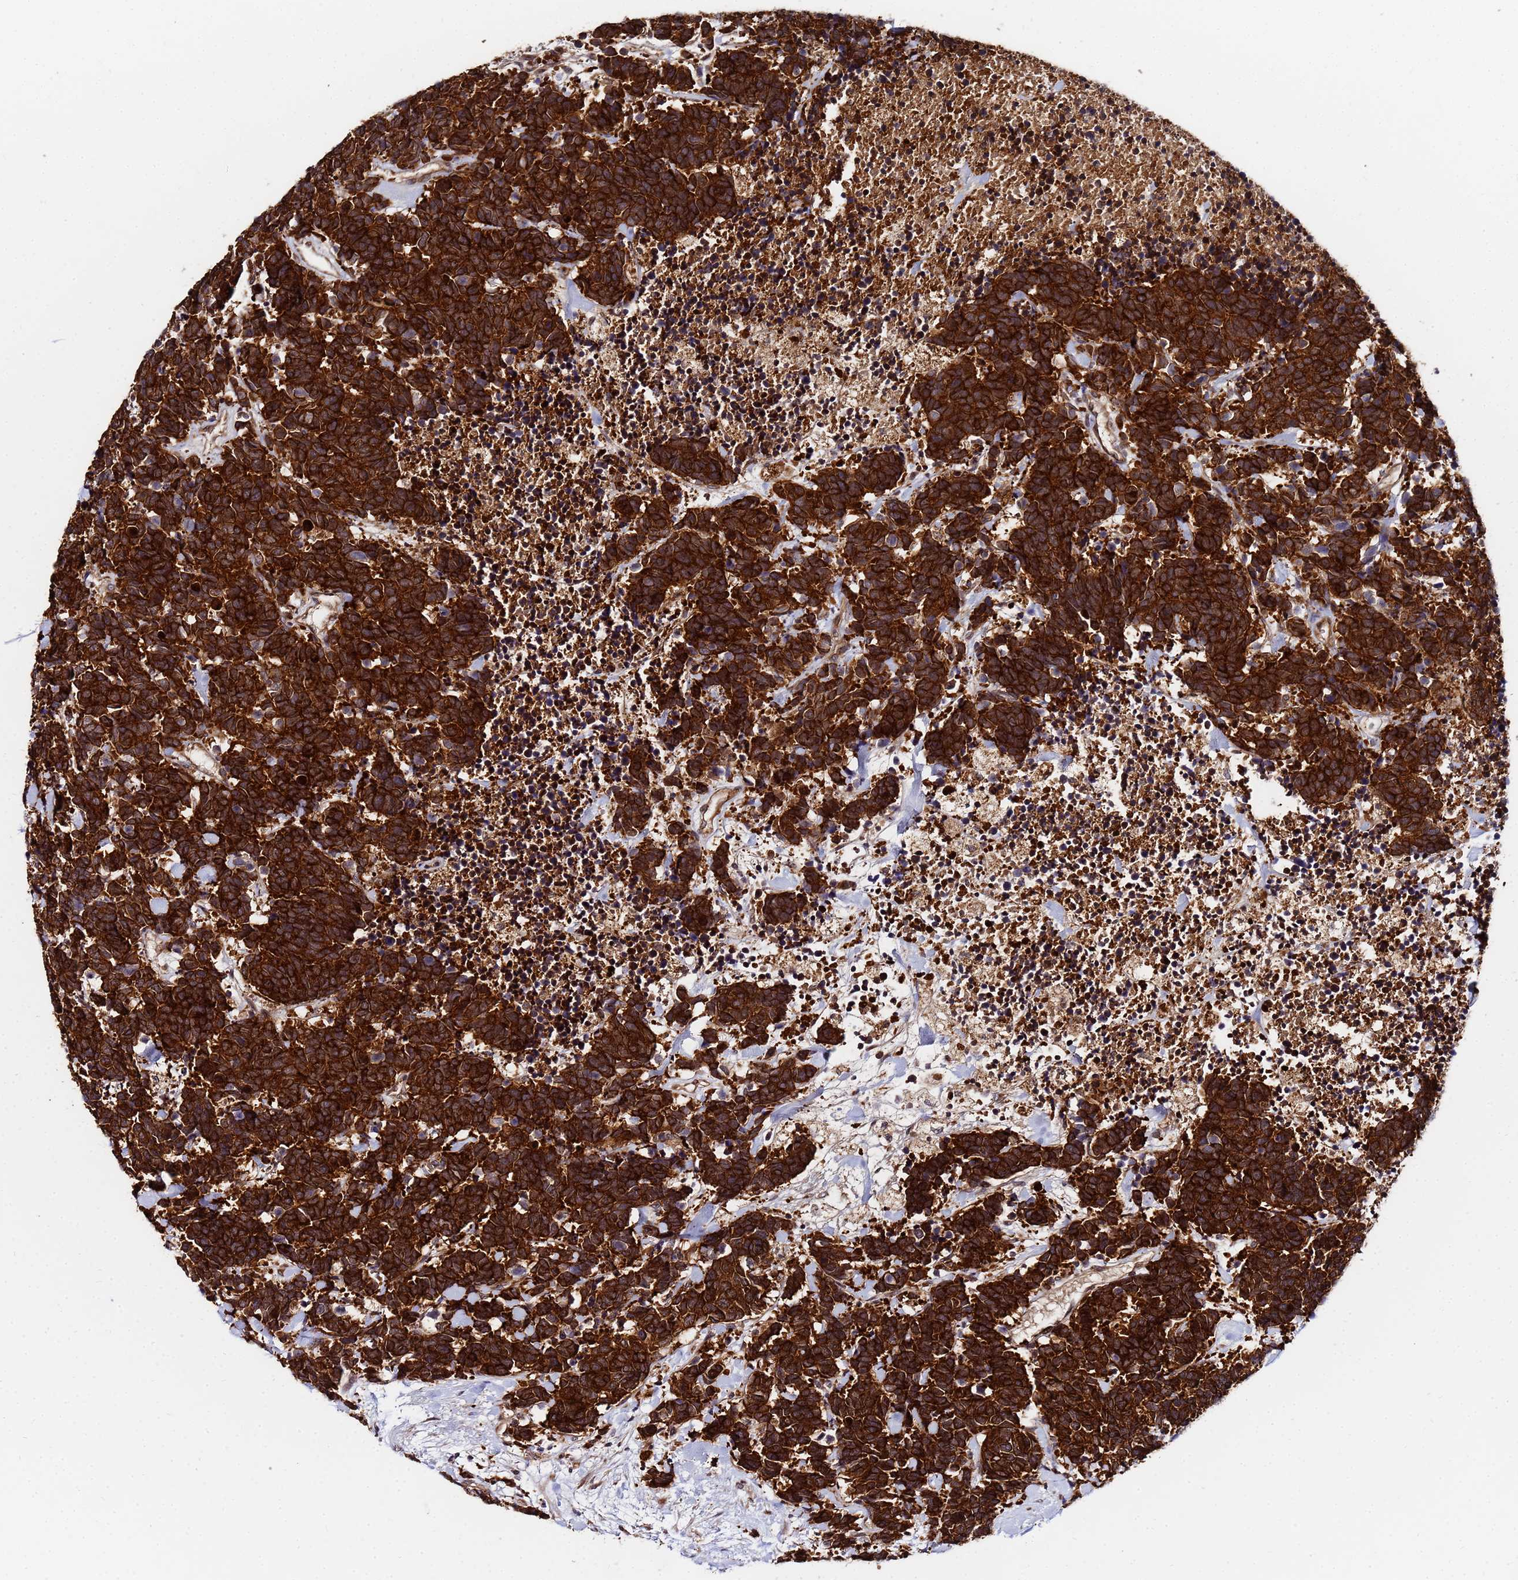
{"staining": {"intensity": "strong", "quantity": ">75%", "location": "cytoplasmic/membranous"}, "tissue": "carcinoid", "cell_type": "Tumor cells", "image_type": "cancer", "snomed": [{"axis": "morphology", "description": "Carcinoma, NOS"}, {"axis": "morphology", "description": "Carcinoid, malignant, NOS"}, {"axis": "topography", "description": "Prostate"}], "caption": "Immunohistochemical staining of human malignant carcinoid demonstrates high levels of strong cytoplasmic/membranous protein positivity in about >75% of tumor cells. The staining is performed using DAB (3,3'-diaminobenzidine) brown chromogen to label protein expression. The nuclei are counter-stained blue using hematoxylin.", "gene": "UNC93B1", "patient": {"sex": "male", "age": 57}}